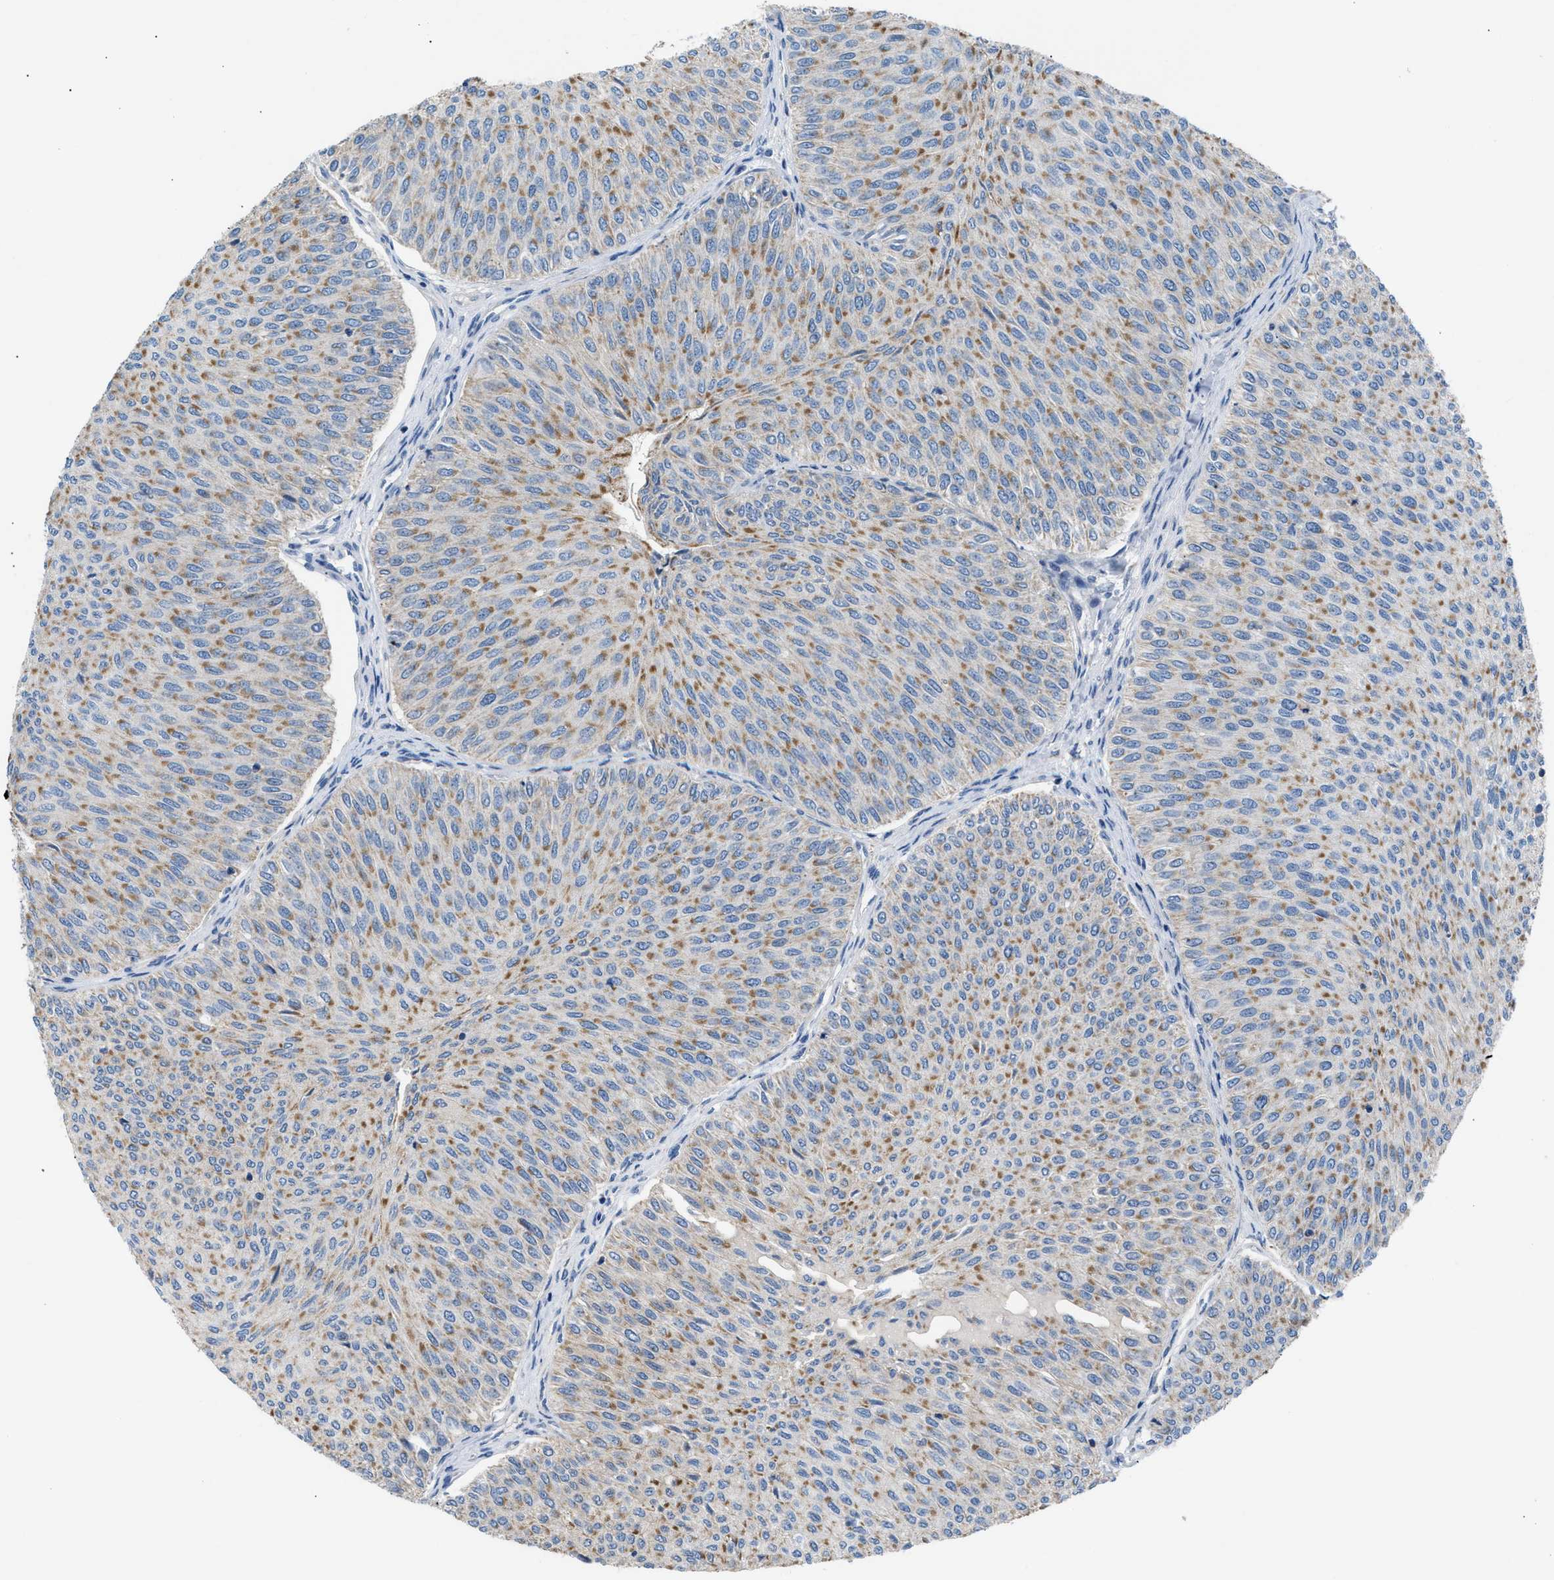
{"staining": {"intensity": "moderate", "quantity": "25%-75%", "location": "cytoplasmic/membranous"}, "tissue": "urothelial cancer", "cell_type": "Tumor cells", "image_type": "cancer", "snomed": [{"axis": "morphology", "description": "Urothelial carcinoma, Low grade"}, {"axis": "topography", "description": "Urinary bladder"}], "caption": "Protein expression analysis of urothelial cancer displays moderate cytoplasmic/membranous staining in about 25%-75% of tumor cells.", "gene": "ILDR1", "patient": {"sex": "male", "age": 78}}